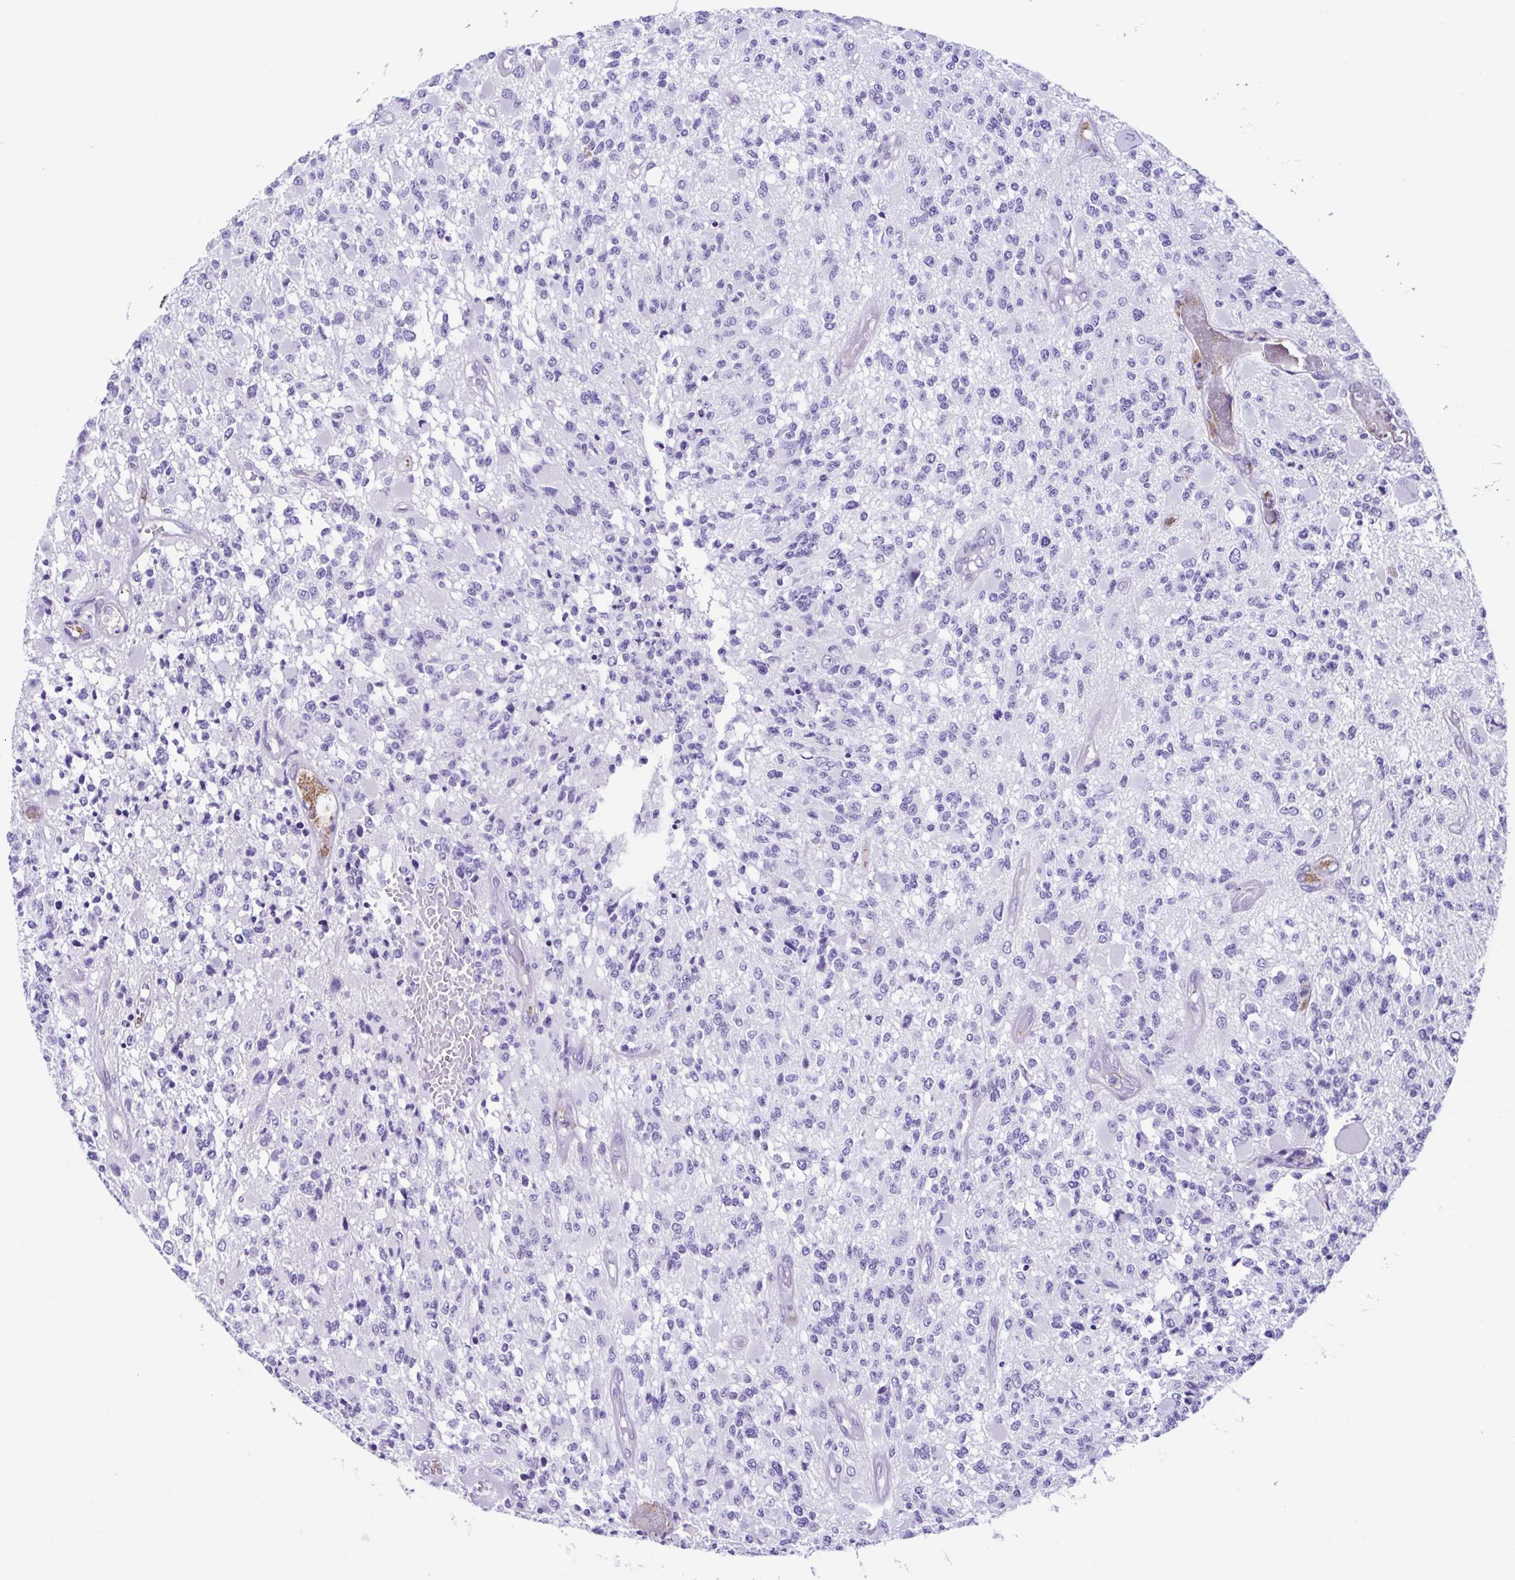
{"staining": {"intensity": "negative", "quantity": "none", "location": "none"}, "tissue": "glioma", "cell_type": "Tumor cells", "image_type": "cancer", "snomed": [{"axis": "morphology", "description": "Glioma, malignant, High grade"}, {"axis": "topography", "description": "Brain"}], "caption": "A photomicrograph of glioma stained for a protein displays no brown staining in tumor cells.", "gene": "CYP11B1", "patient": {"sex": "female", "age": 63}}